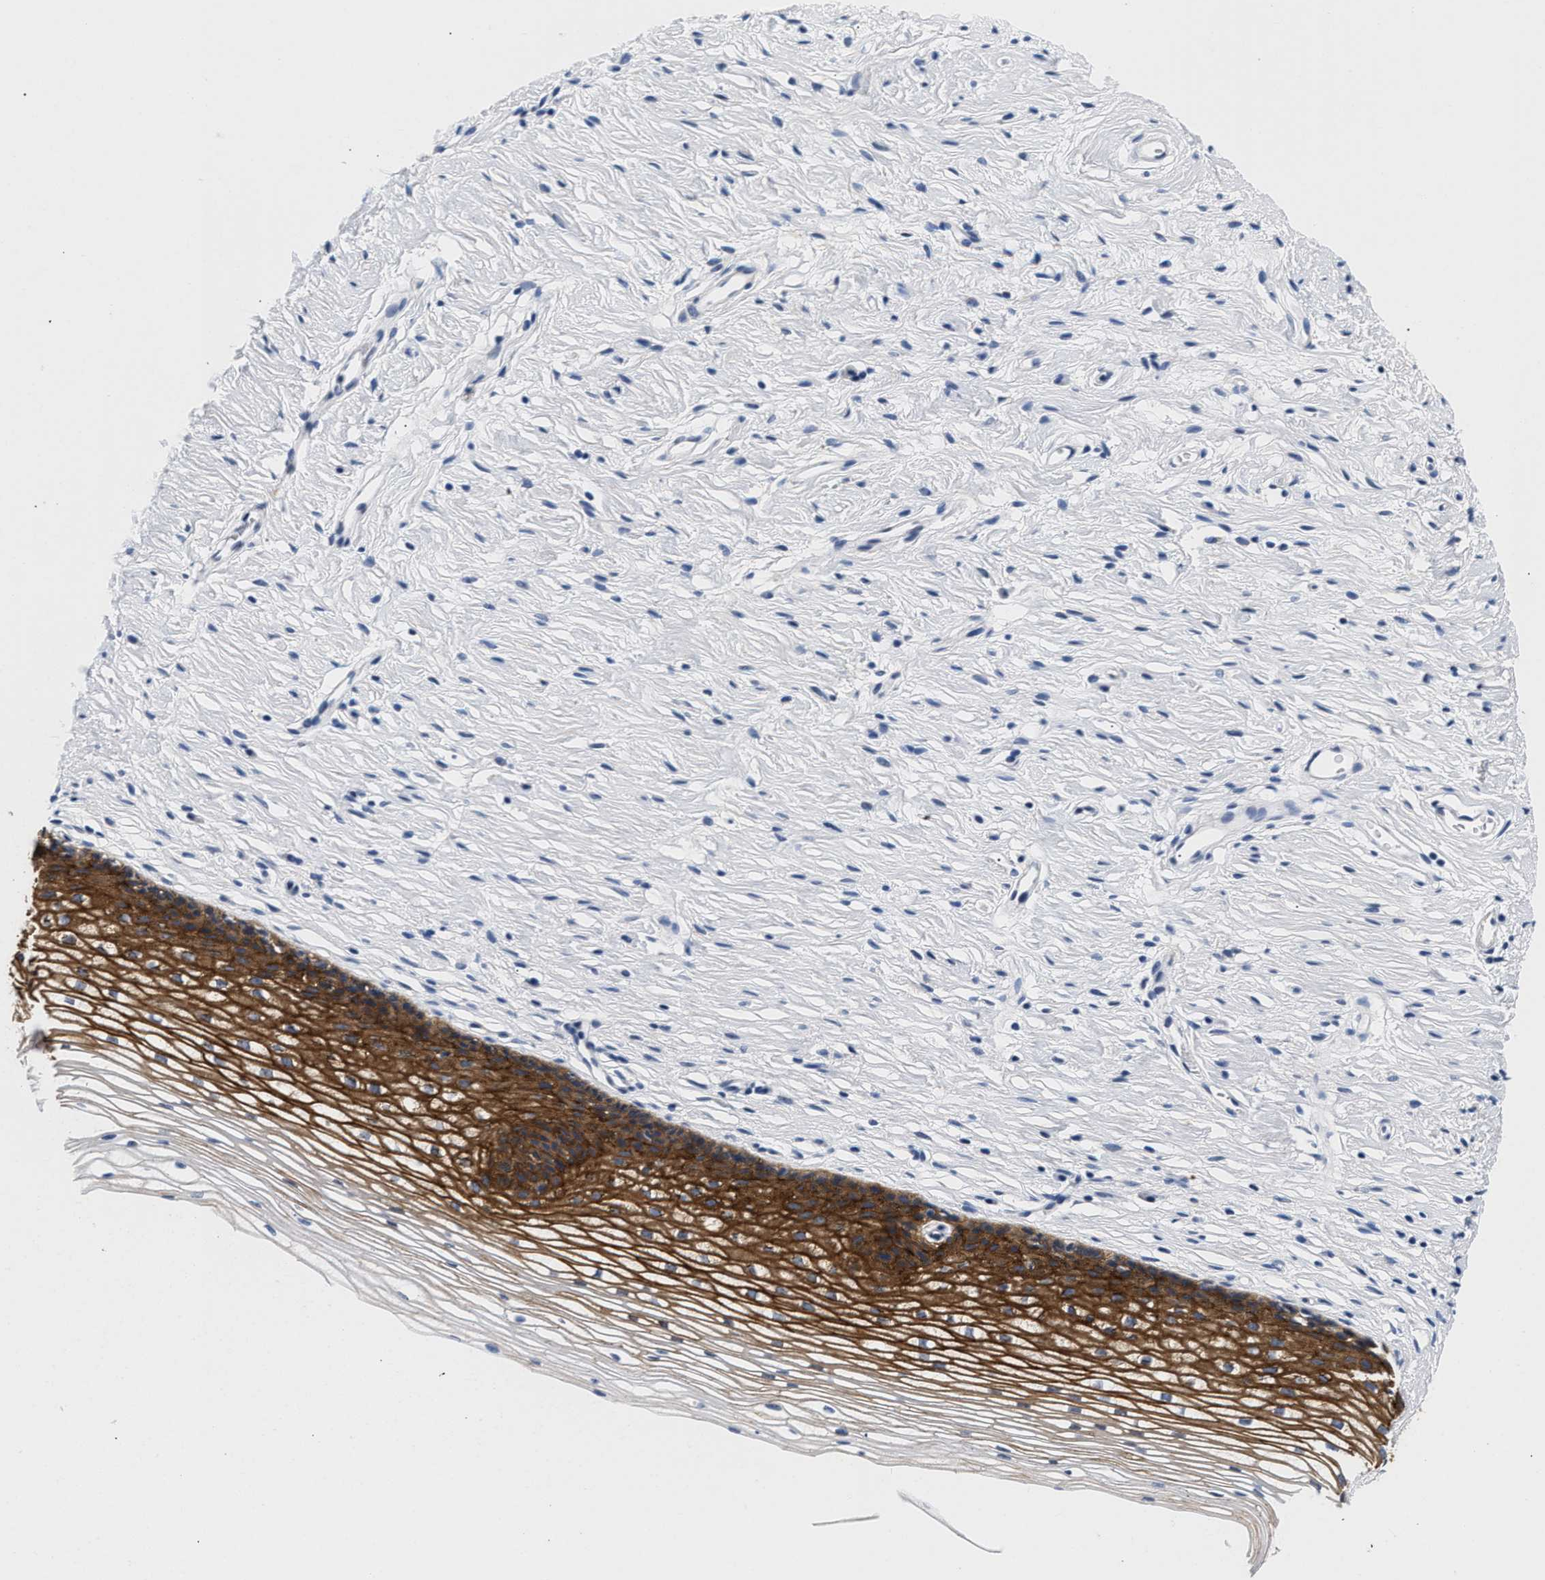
{"staining": {"intensity": "strong", "quantity": ">75%", "location": "cytoplasmic/membranous"}, "tissue": "cervix", "cell_type": "Squamous epithelial cells", "image_type": "normal", "snomed": [{"axis": "morphology", "description": "Normal tissue, NOS"}, {"axis": "topography", "description": "Cervix"}], "caption": "Immunohistochemical staining of unremarkable cervix reveals strong cytoplasmic/membranous protein positivity in approximately >75% of squamous epithelial cells. The staining was performed using DAB, with brown indicating positive protein expression. Nuclei are stained blue with hematoxylin.", "gene": "TRIM29", "patient": {"sex": "female", "age": 77}}